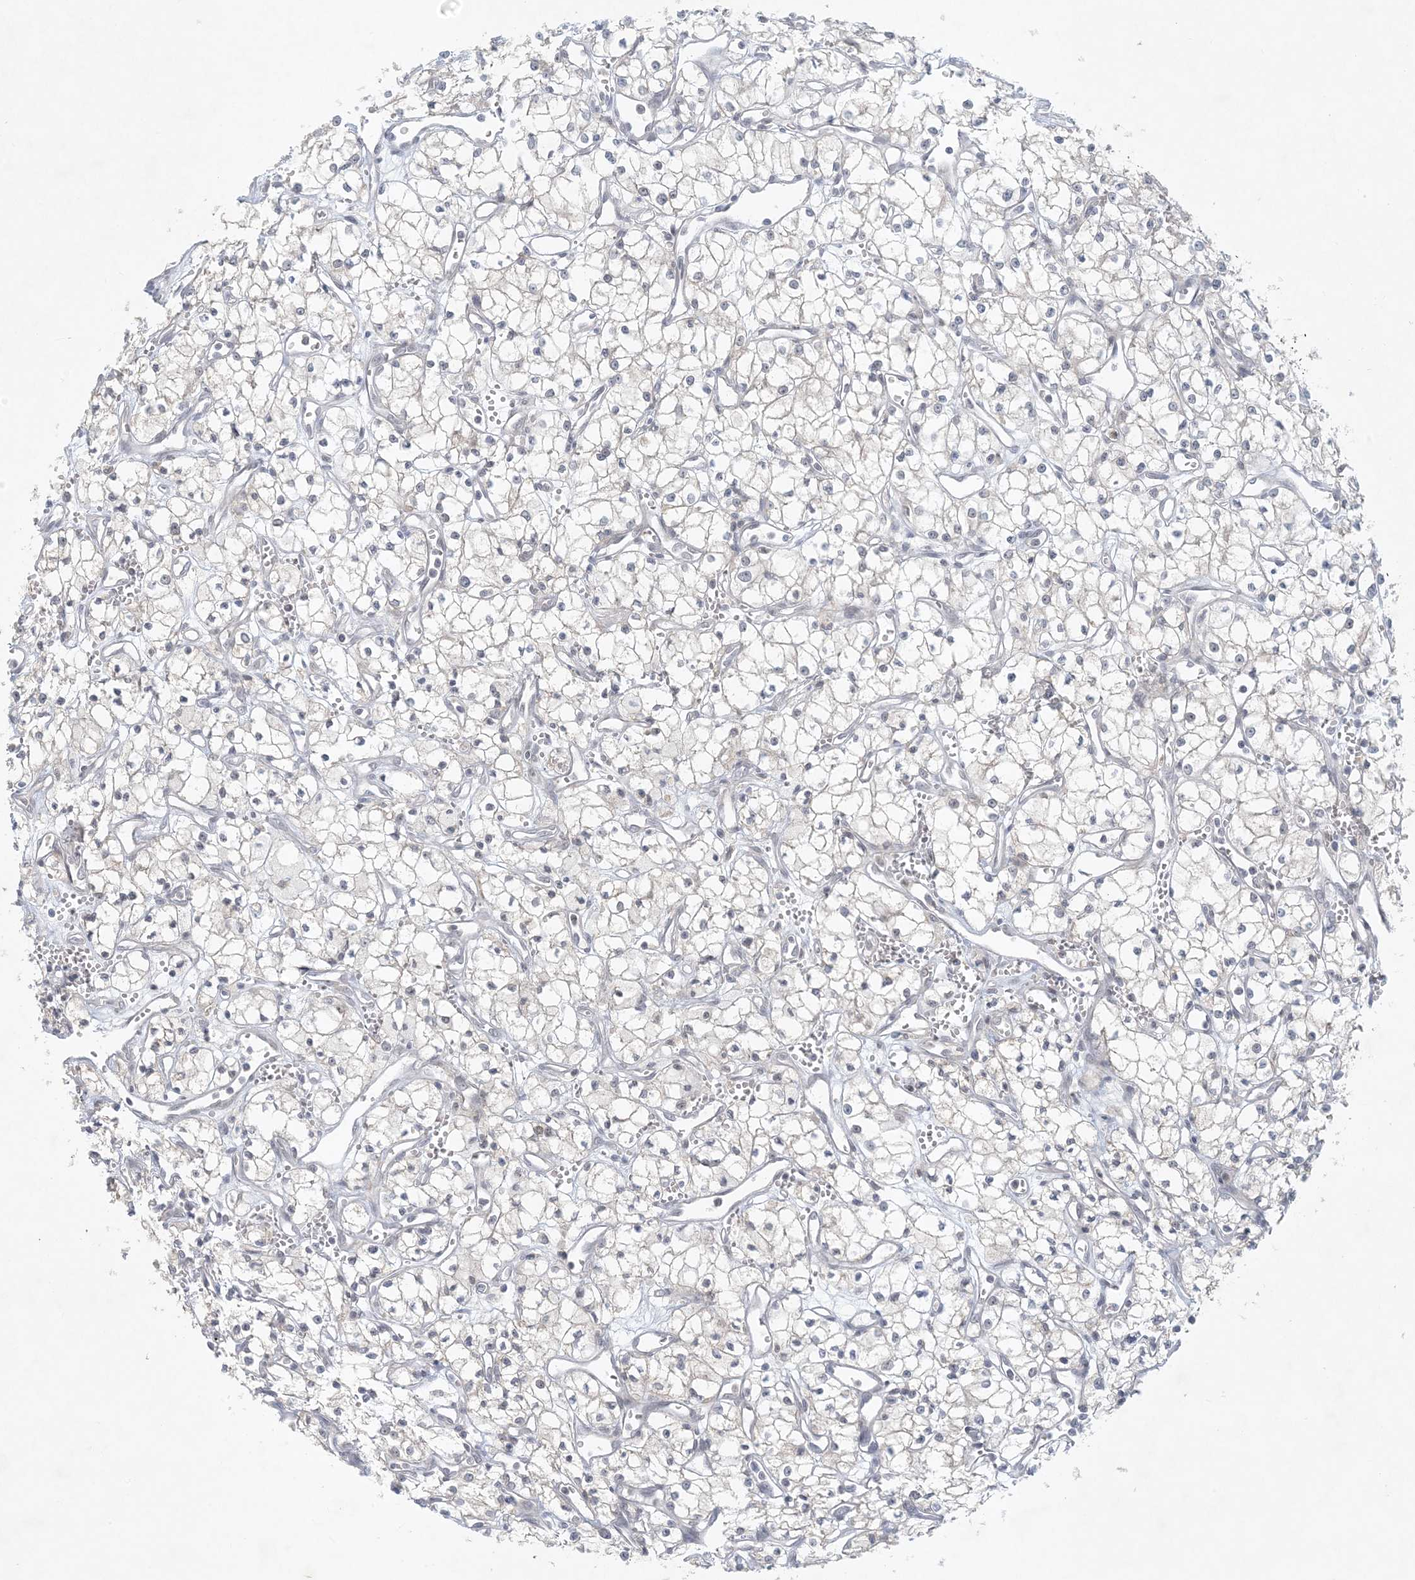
{"staining": {"intensity": "negative", "quantity": "none", "location": "none"}, "tissue": "renal cancer", "cell_type": "Tumor cells", "image_type": "cancer", "snomed": [{"axis": "morphology", "description": "Adenocarcinoma, NOS"}, {"axis": "topography", "description": "Kidney"}], "caption": "Immunohistochemical staining of human adenocarcinoma (renal) reveals no significant expression in tumor cells. The staining is performed using DAB (3,3'-diaminobenzidine) brown chromogen with nuclei counter-stained in using hematoxylin.", "gene": "OBI1", "patient": {"sex": "male", "age": 59}}